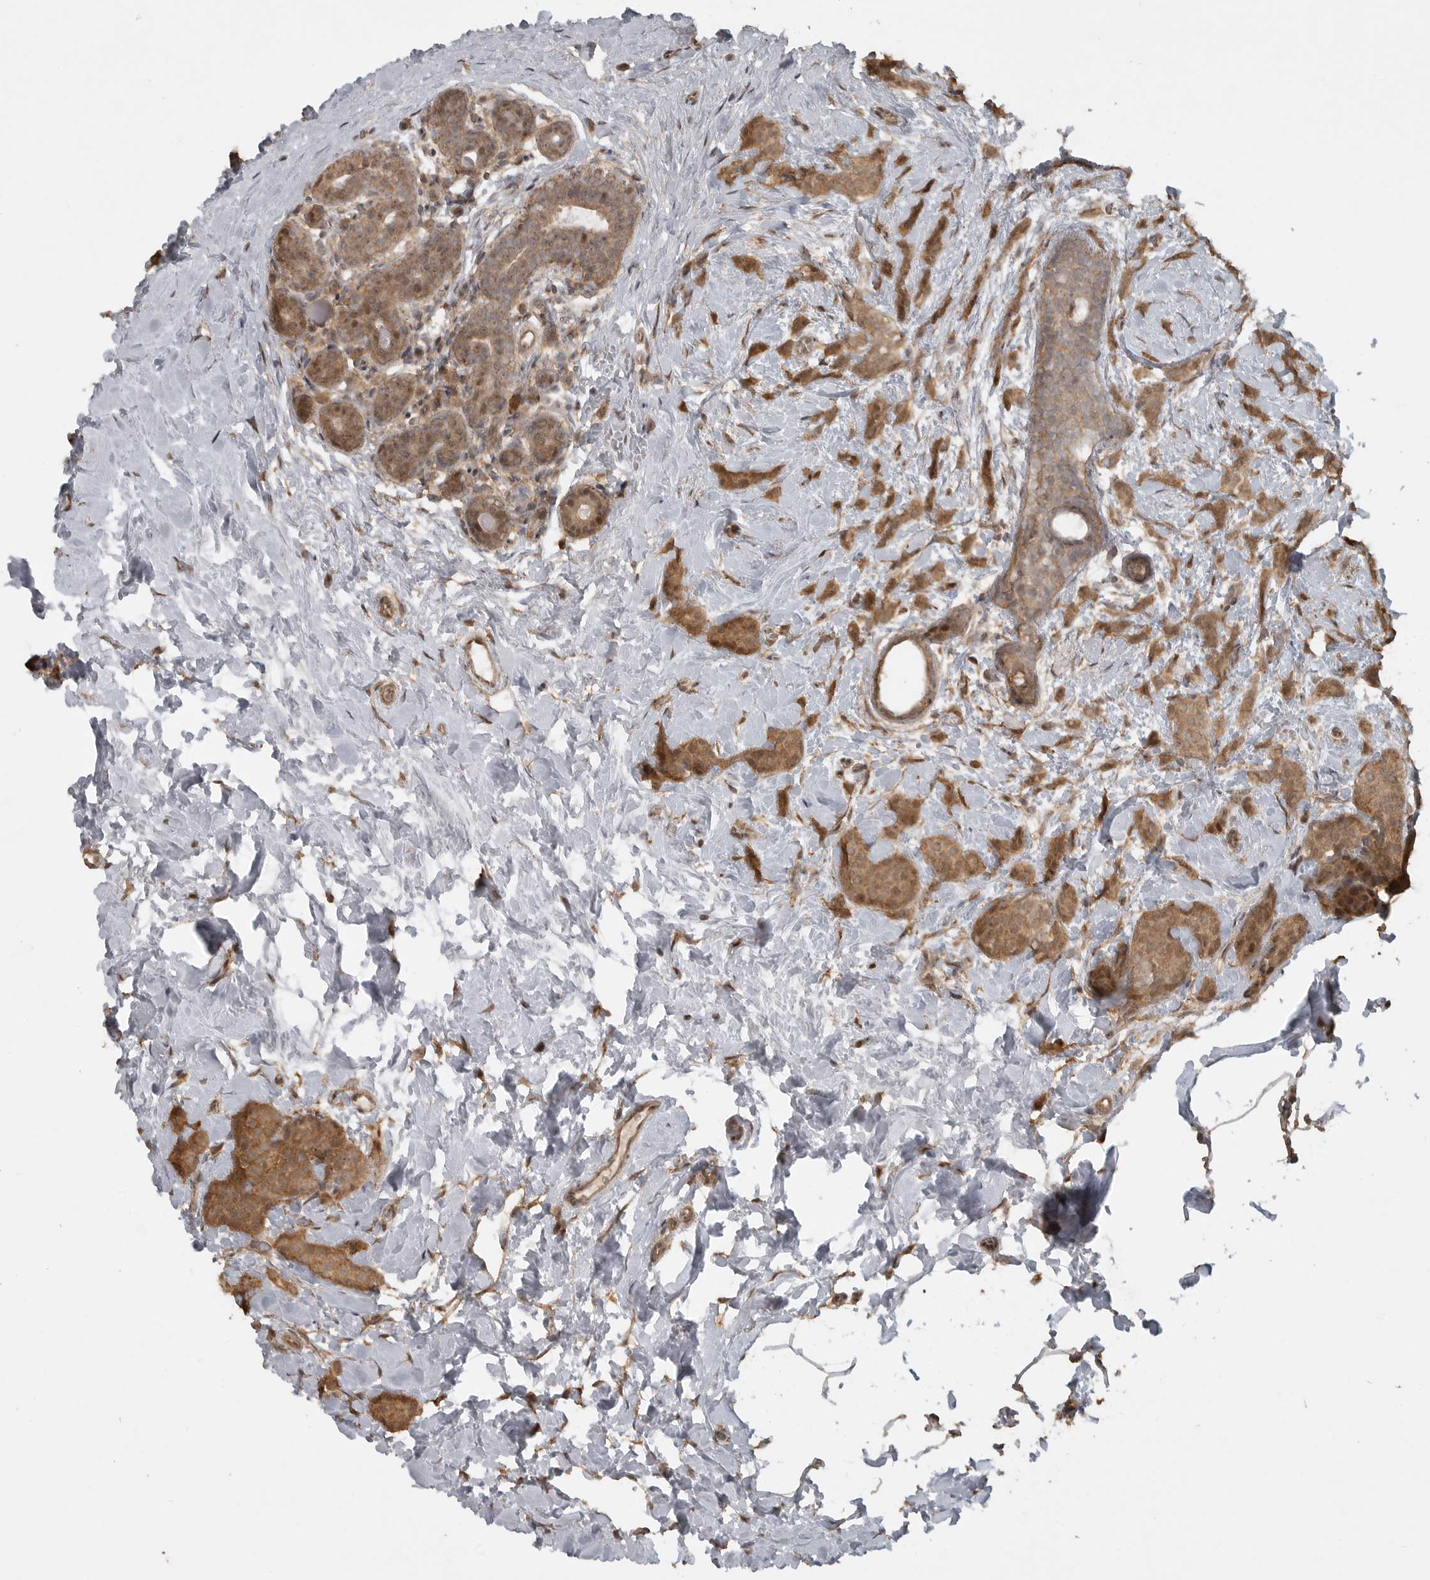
{"staining": {"intensity": "moderate", "quantity": ">75%", "location": "cytoplasmic/membranous"}, "tissue": "breast cancer", "cell_type": "Tumor cells", "image_type": "cancer", "snomed": [{"axis": "morphology", "description": "Lobular carcinoma, in situ"}, {"axis": "morphology", "description": "Lobular carcinoma"}, {"axis": "topography", "description": "Breast"}], "caption": "An IHC image of neoplastic tissue is shown. Protein staining in brown highlights moderate cytoplasmic/membranous positivity in breast lobular carcinoma within tumor cells.", "gene": "LLGL1", "patient": {"sex": "female", "age": 41}}